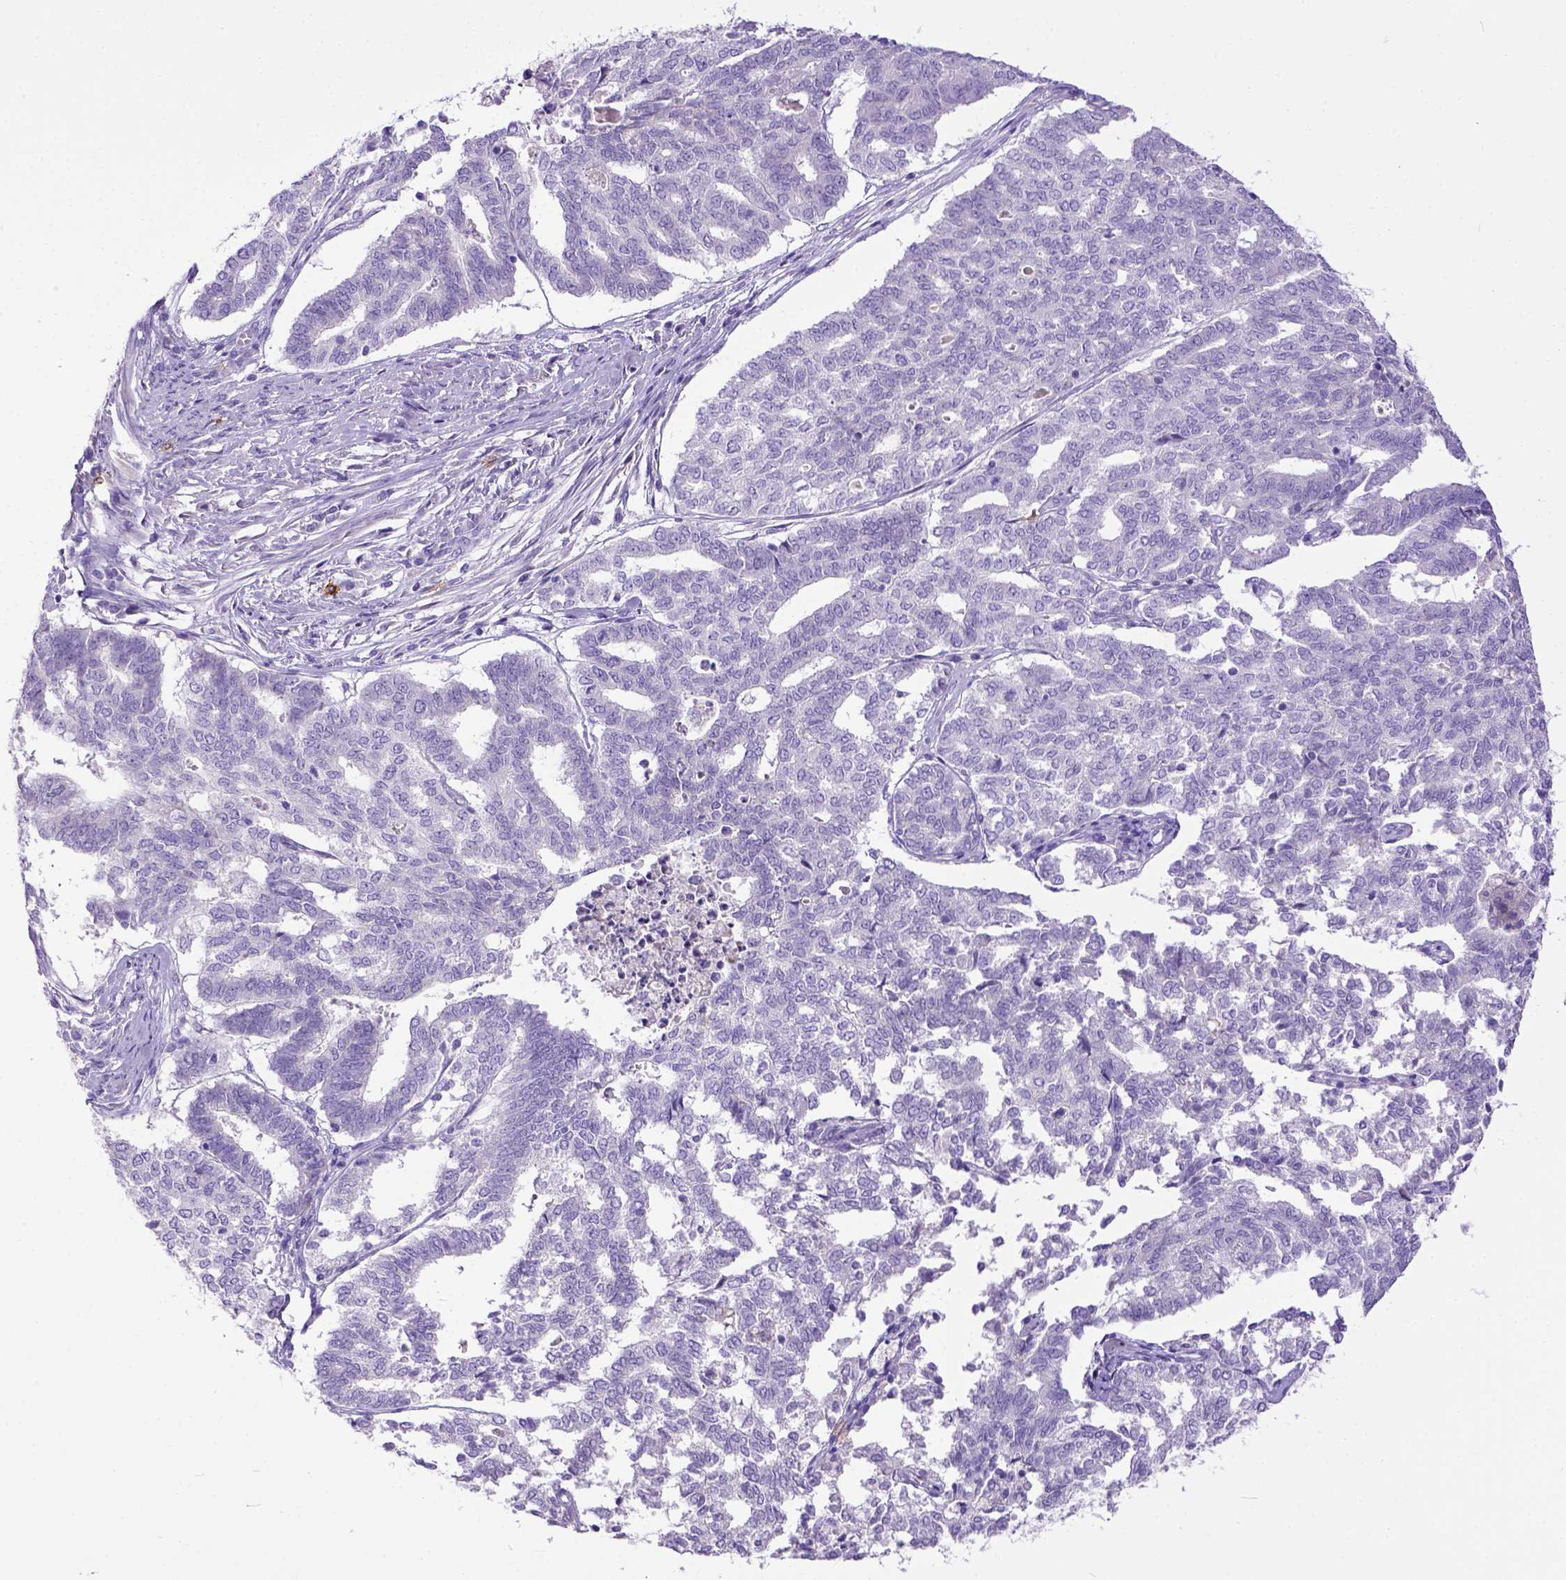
{"staining": {"intensity": "negative", "quantity": "none", "location": "none"}, "tissue": "endometrial cancer", "cell_type": "Tumor cells", "image_type": "cancer", "snomed": [{"axis": "morphology", "description": "Adenocarcinoma, NOS"}, {"axis": "topography", "description": "Endometrium"}], "caption": "Micrograph shows no protein positivity in tumor cells of endometrial cancer tissue.", "gene": "KIT", "patient": {"sex": "female", "age": 79}}